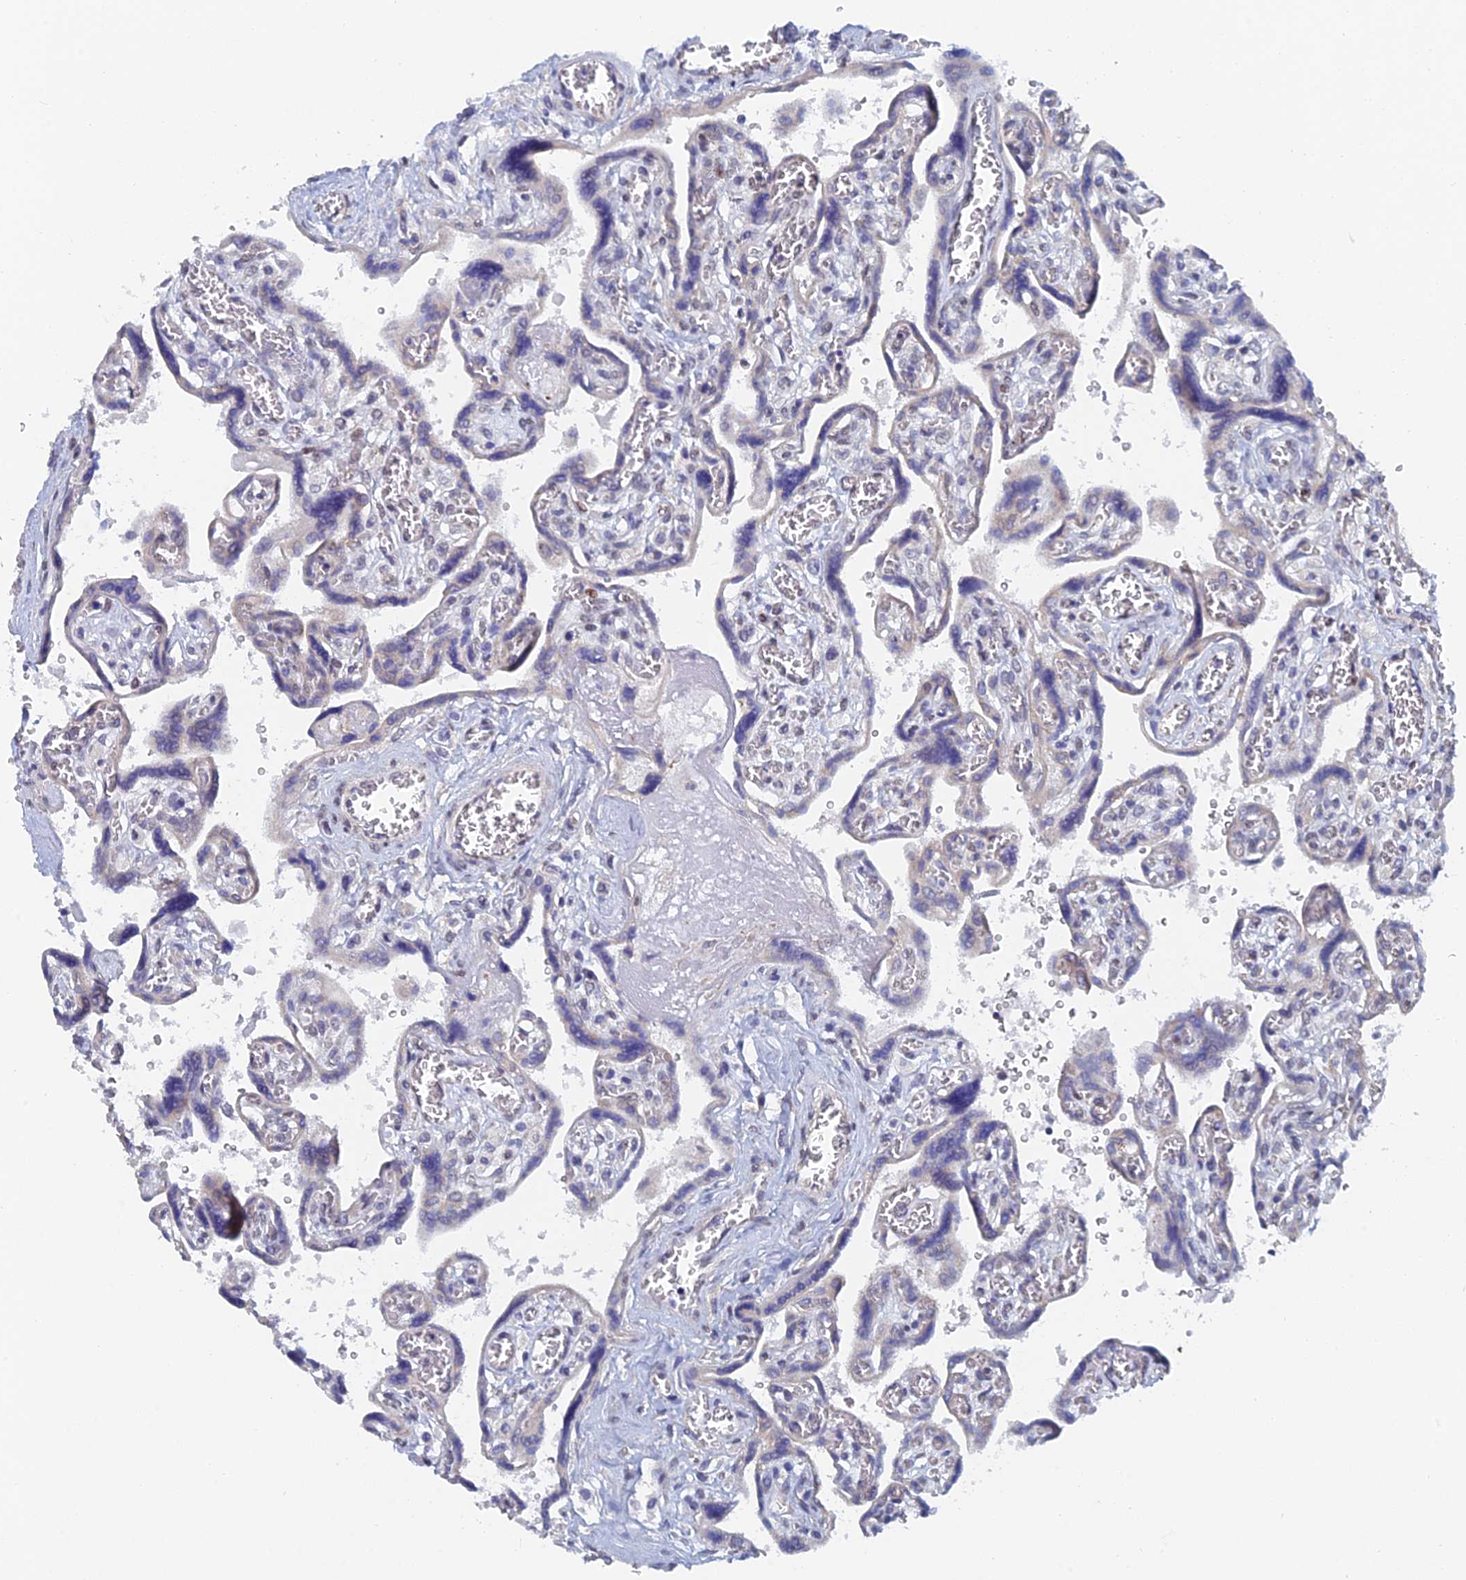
{"staining": {"intensity": "weak", "quantity": "<25%", "location": "cytoplasmic/membranous"}, "tissue": "placenta", "cell_type": "Trophoblastic cells", "image_type": "normal", "snomed": [{"axis": "morphology", "description": "Normal tissue, NOS"}, {"axis": "topography", "description": "Placenta"}], "caption": "A high-resolution image shows immunohistochemistry (IHC) staining of unremarkable placenta, which reveals no significant expression in trophoblastic cells.", "gene": "GMNC", "patient": {"sex": "female", "age": 39}}